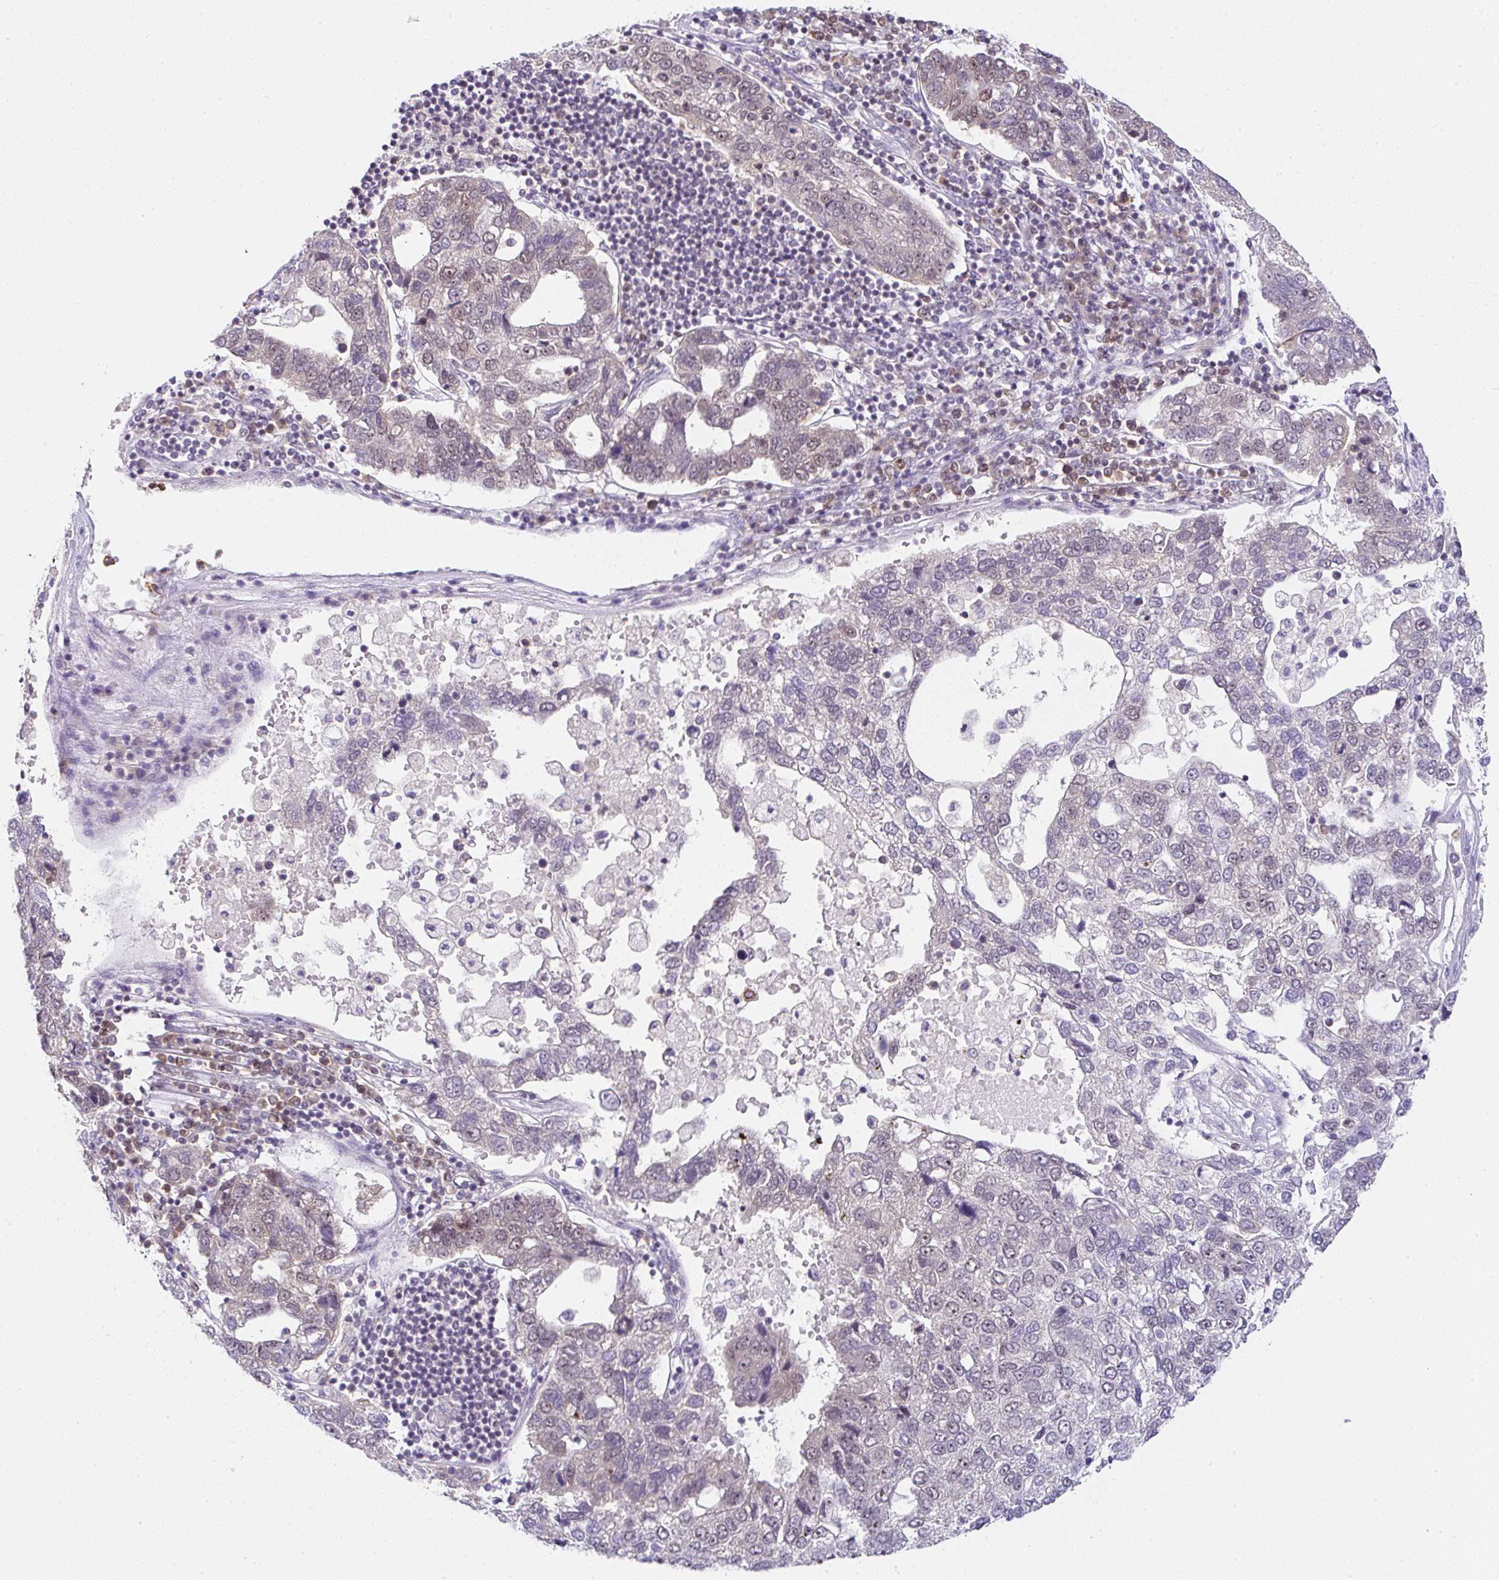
{"staining": {"intensity": "moderate", "quantity": "<25%", "location": "nuclear"}, "tissue": "pancreatic cancer", "cell_type": "Tumor cells", "image_type": "cancer", "snomed": [{"axis": "morphology", "description": "Adenocarcinoma, NOS"}, {"axis": "topography", "description": "Pancreas"}], "caption": "Tumor cells demonstrate low levels of moderate nuclear expression in approximately <25% of cells in human pancreatic adenocarcinoma.", "gene": "PTPN2", "patient": {"sex": "female", "age": 61}}